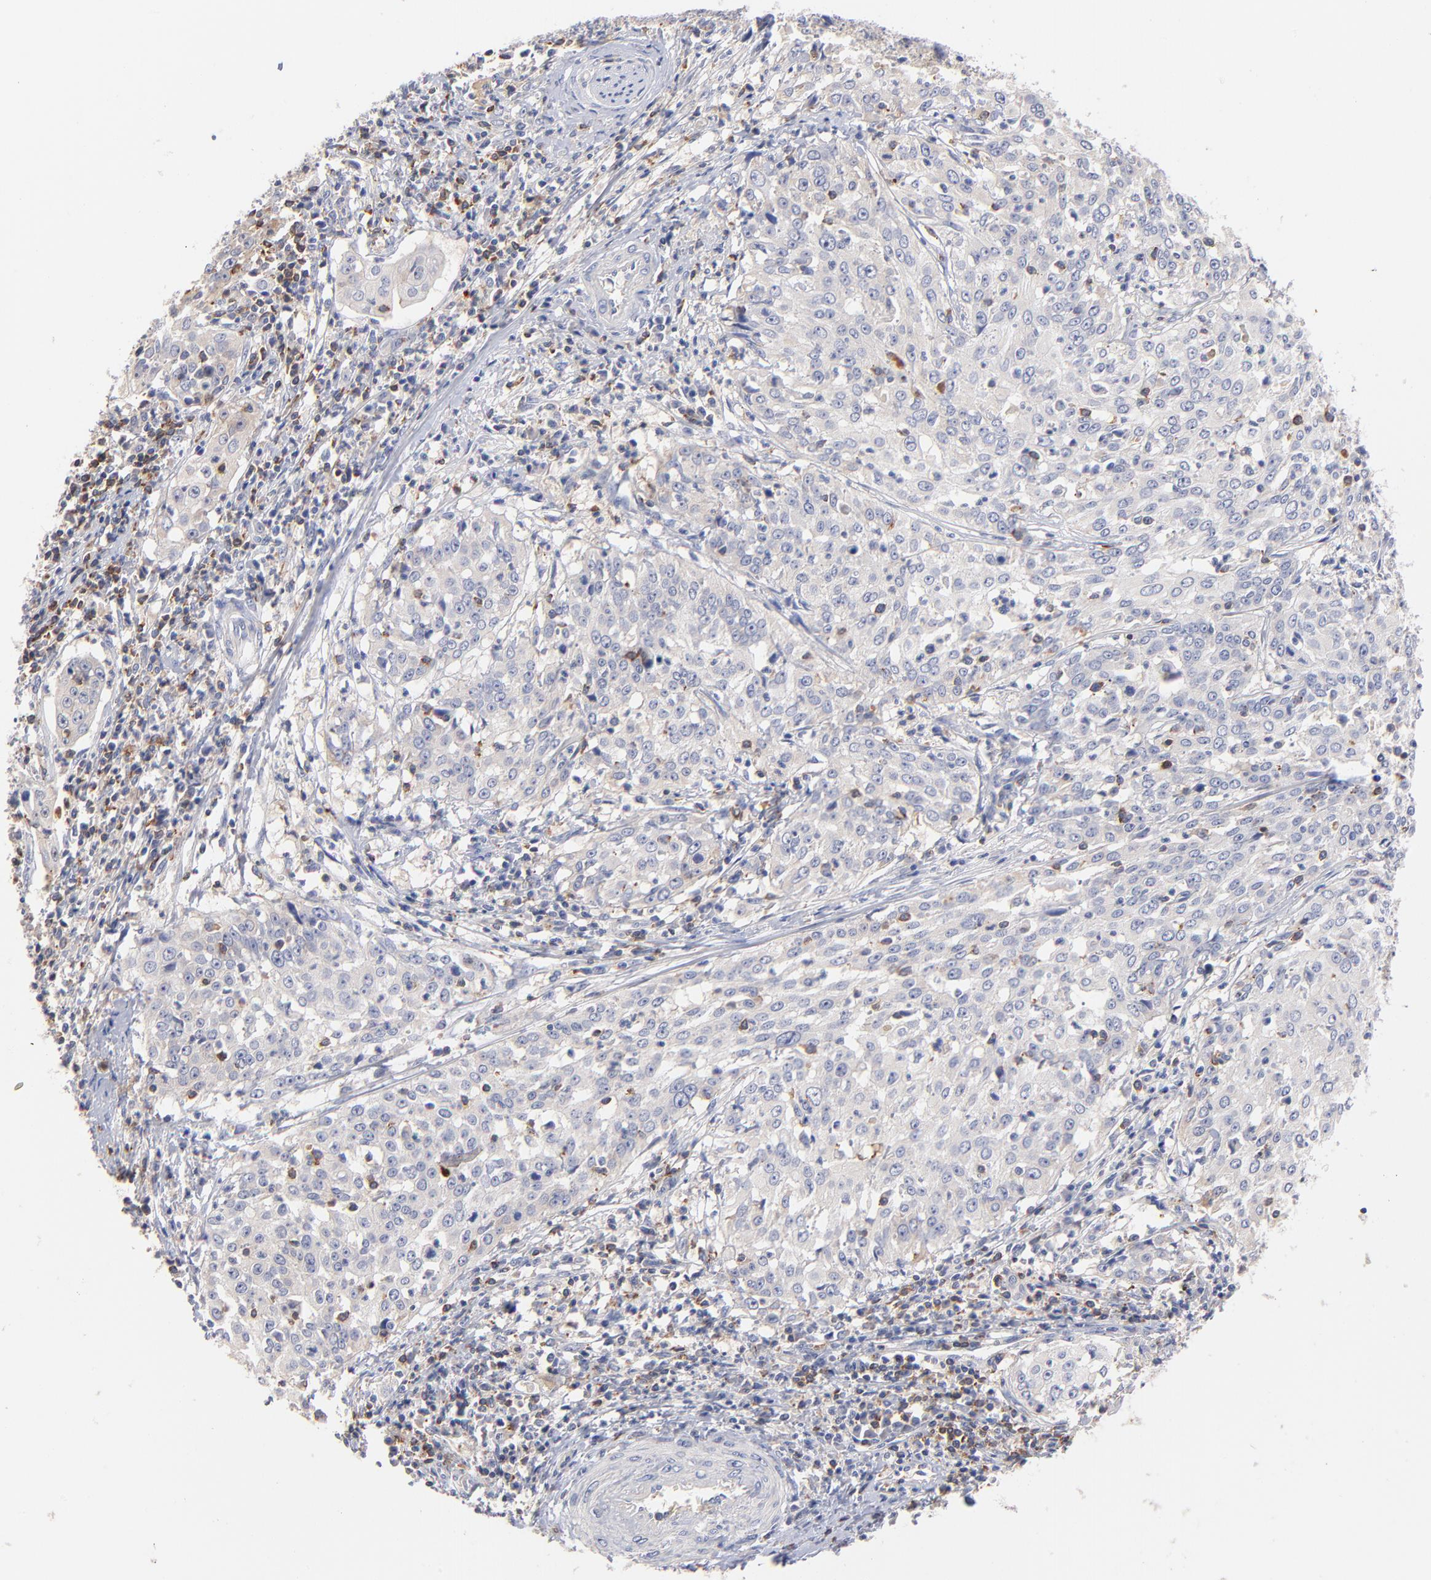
{"staining": {"intensity": "weak", "quantity": "<25%", "location": "cytoplasmic/membranous"}, "tissue": "cervical cancer", "cell_type": "Tumor cells", "image_type": "cancer", "snomed": [{"axis": "morphology", "description": "Squamous cell carcinoma, NOS"}, {"axis": "topography", "description": "Cervix"}], "caption": "IHC histopathology image of human cervical squamous cell carcinoma stained for a protein (brown), which shows no positivity in tumor cells.", "gene": "KREMEN2", "patient": {"sex": "female", "age": 39}}